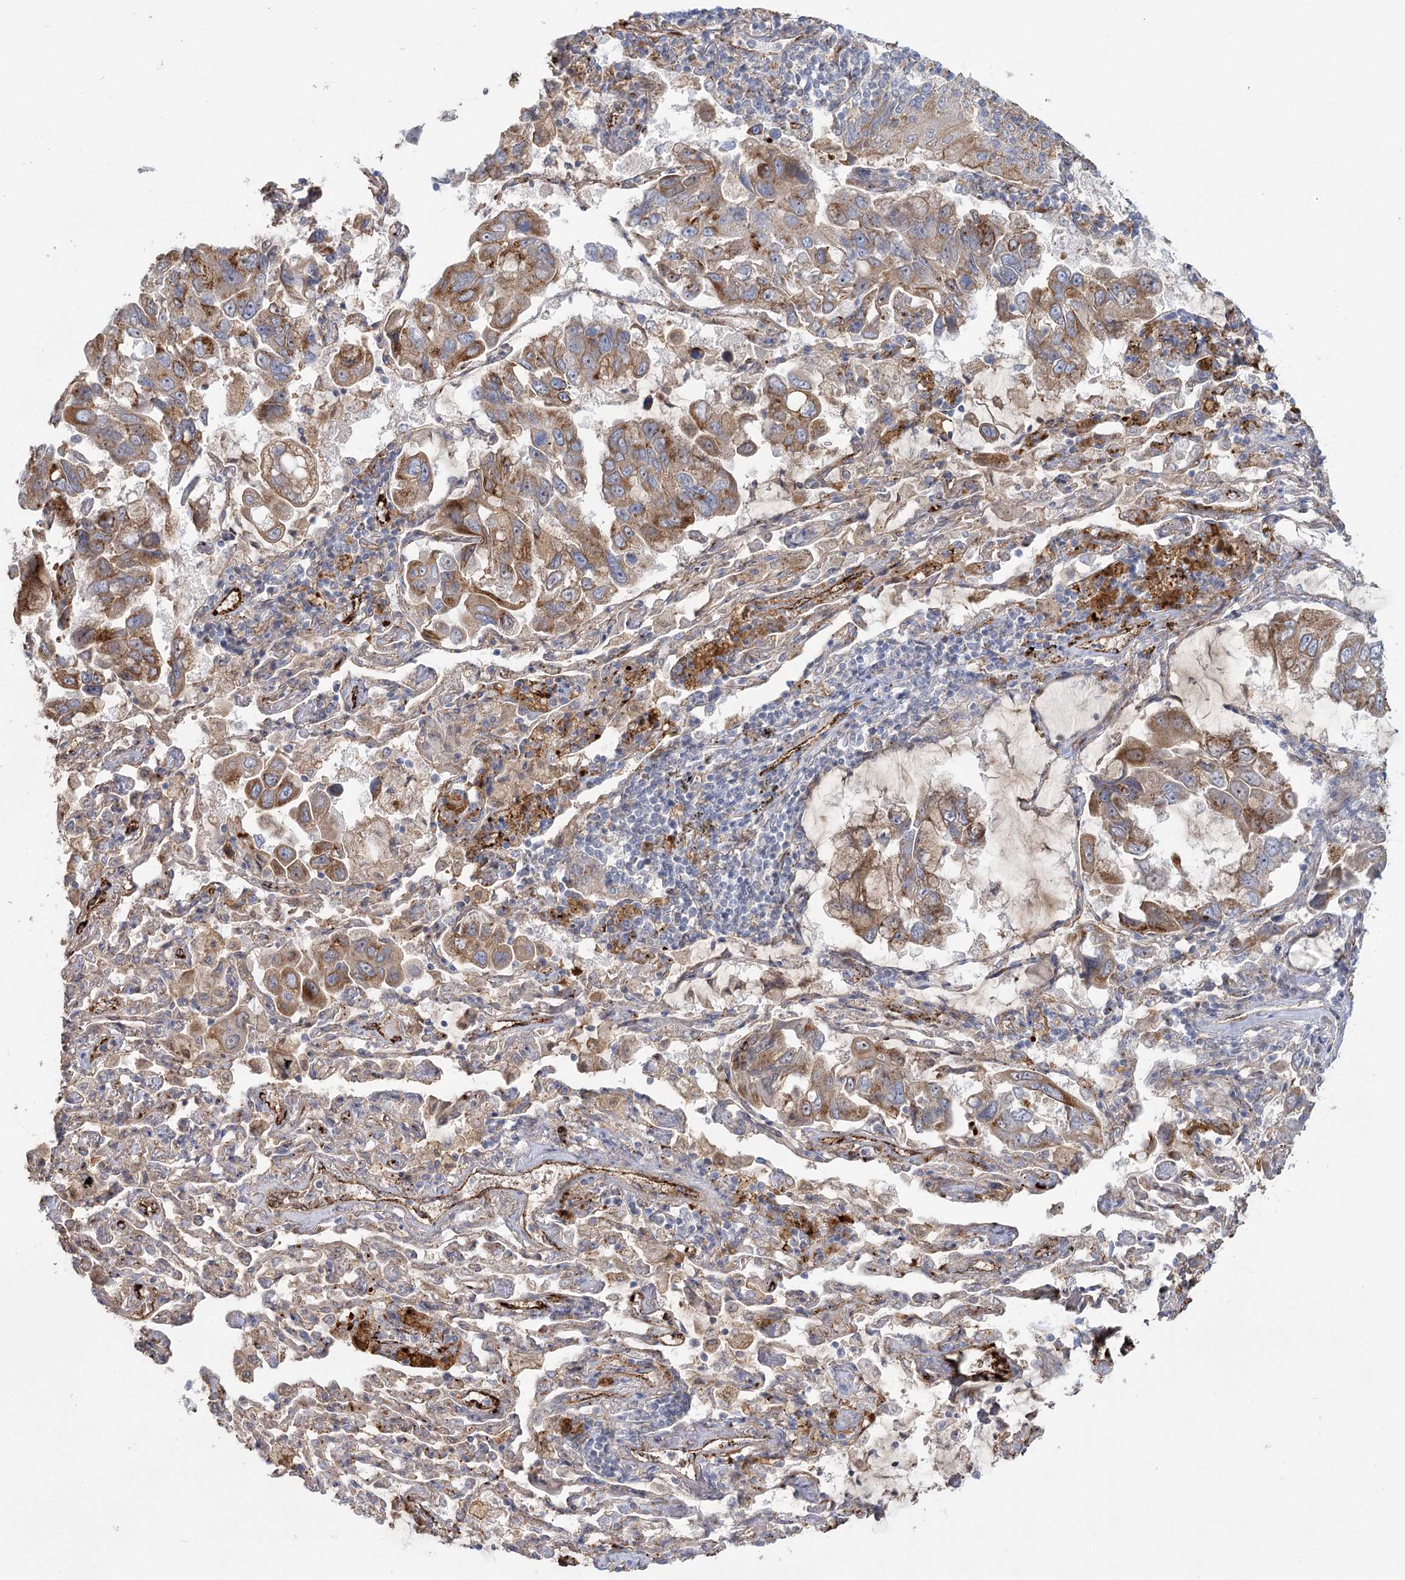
{"staining": {"intensity": "moderate", "quantity": ">75%", "location": "cytoplasmic/membranous"}, "tissue": "lung cancer", "cell_type": "Tumor cells", "image_type": "cancer", "snomed": [{"axis": "morphology", "description": "Adenocarcinoma, NOS"}, {"axis": "topography", "description": "Lung"}], "caption": "Lung cancer (adenocarcinoma) stained with a protein marker shows moderate staining in tumor cells.", "gene": "KBTBD4", "patient": {"sex": "male", "age": 64}}